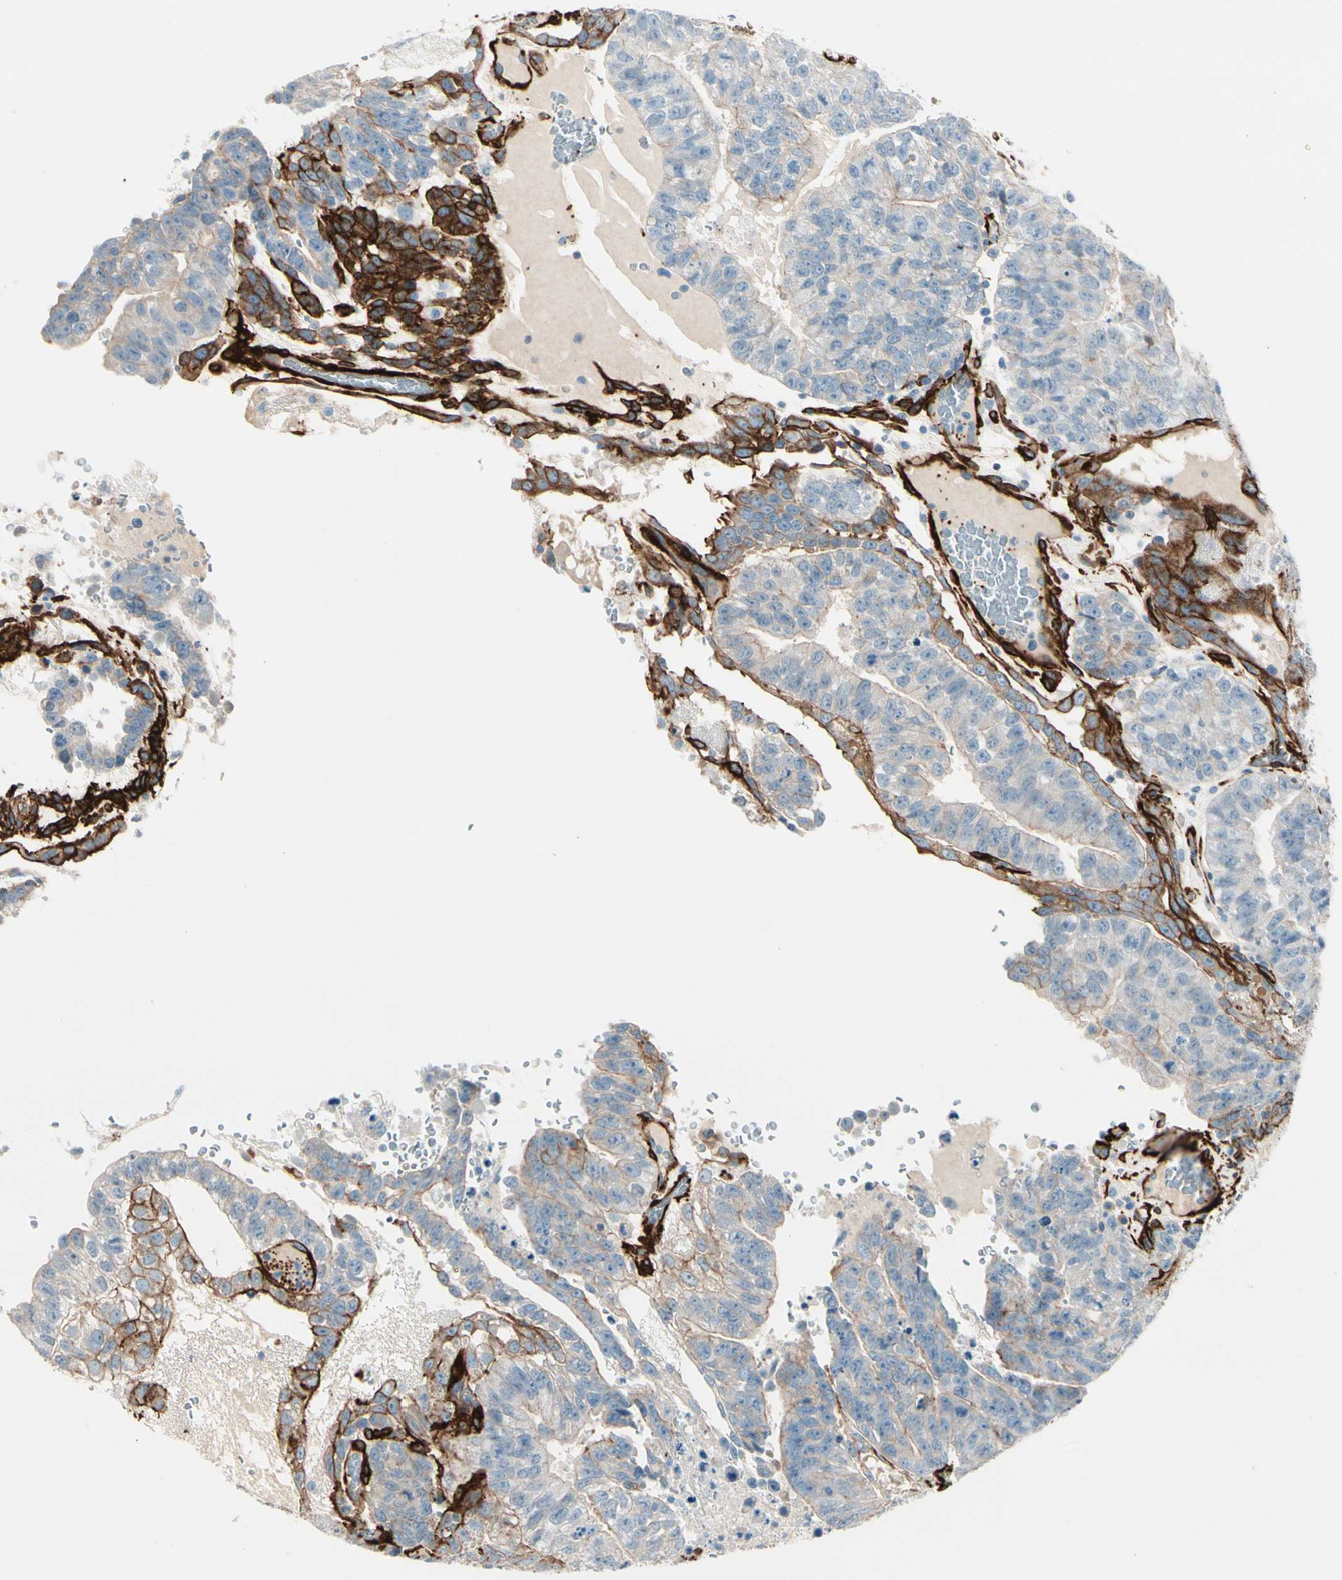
{"staining": {"intensity": "weak", "quantity": "25%-75%", "location": "cytoplasmic/membranous"}, "tissue": "testis cancer", "cell_type": "Tumor cells", "image_type": "cancer", "snomed": [{"axis": "morphology", "description": "Seminoma, NOS"}, {"axis": "morphology", "description": "Carcinoma, Embryonal, NOS"}, {"axis": "topography", "description": "Testis"}], "caption": "DAB immunohistochemical staining of testis cancer shows weak cytoplasmic/membranous protein positivity in approximately 25%-75% of tumor cells.", "gene": "CALD1", "patient": {"sex": "male", "age": 52}}